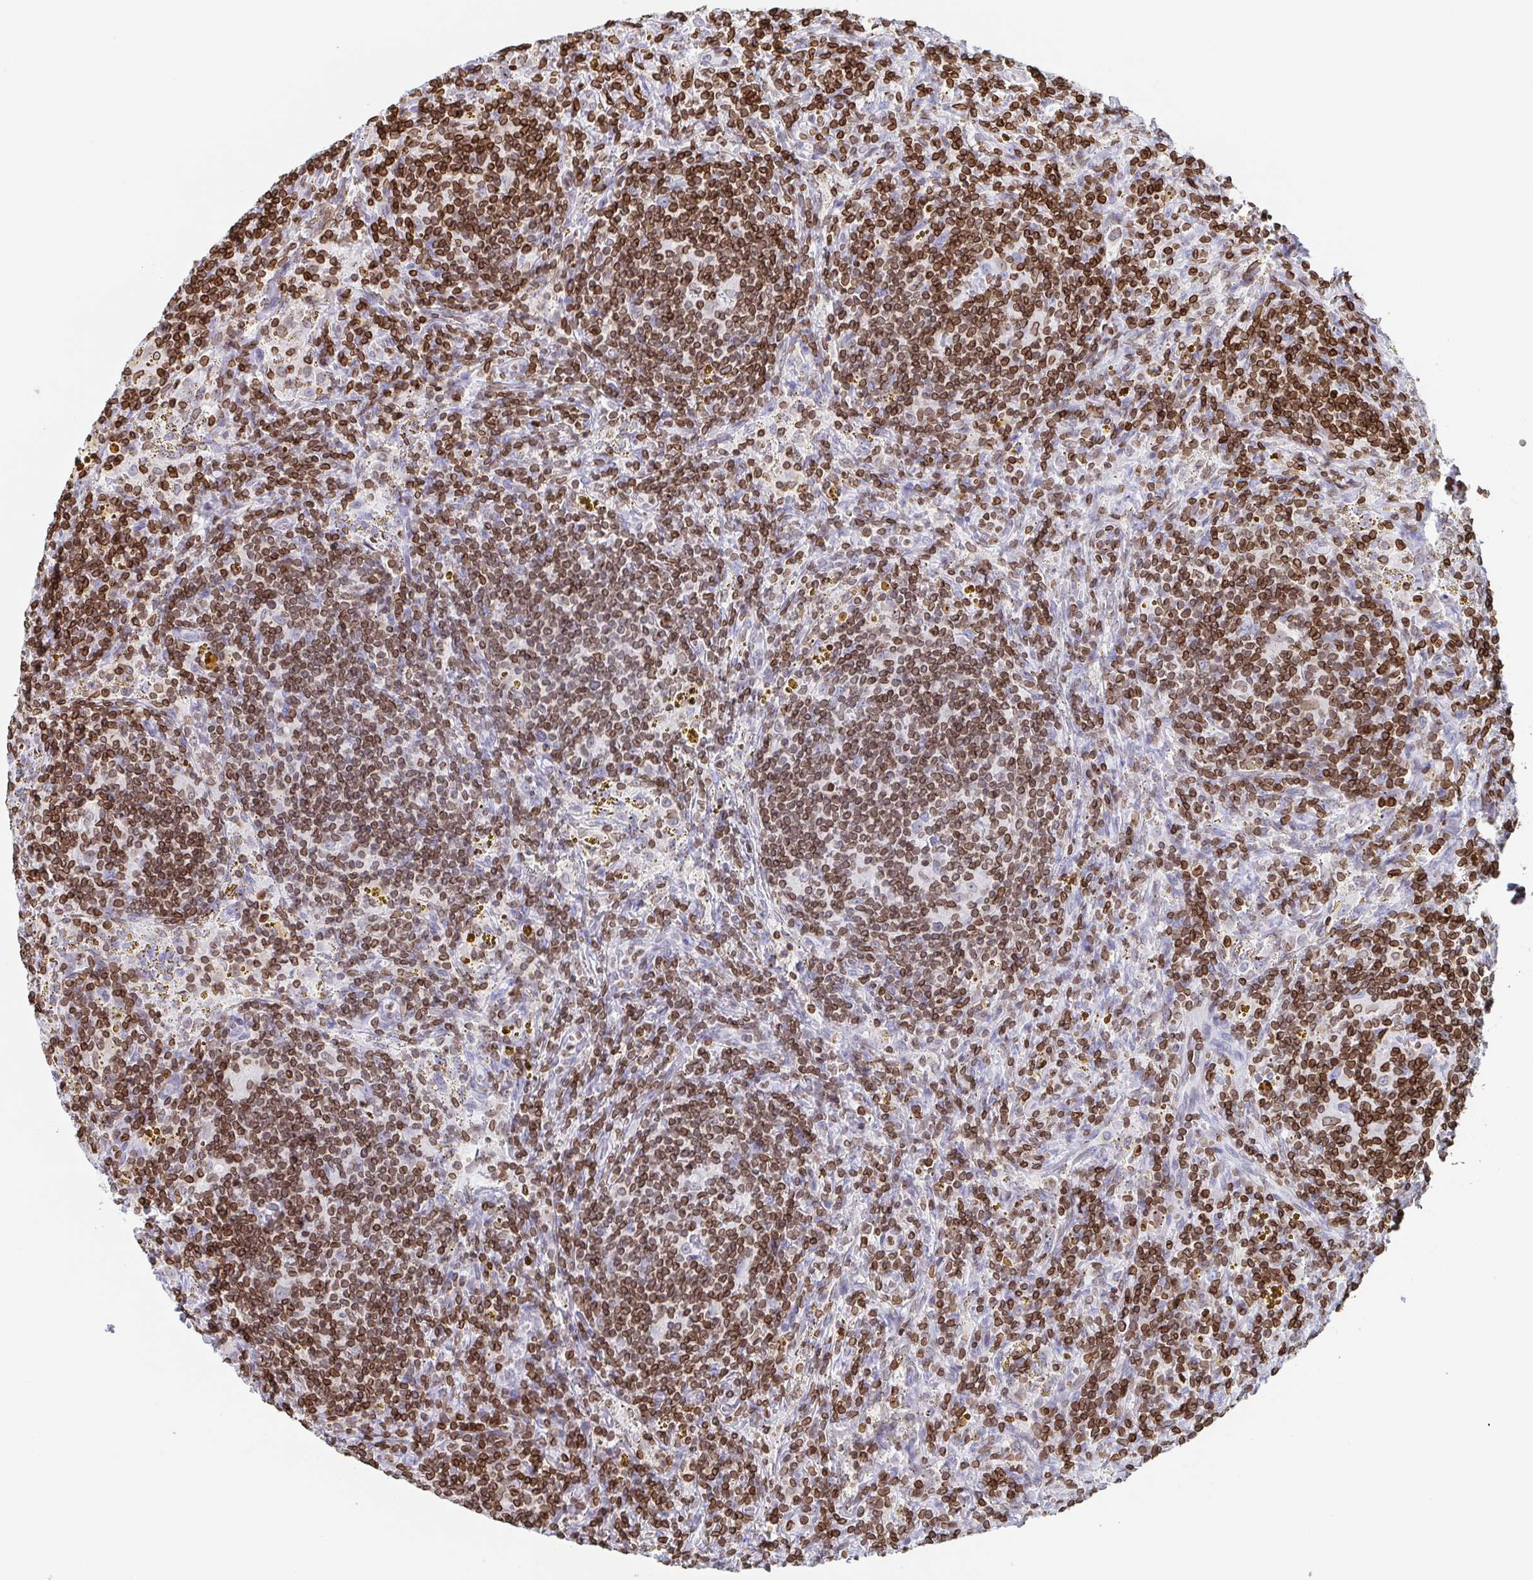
{"staining": {"intensity": "moderate", "quantity": ">75%", "location": "cytoplasmic/membranous,nuclear"}, "tissue": "lymphoma", "cell_type": "Tumor cells", "image_type": "cancer", "snomed": [{"axis": "morphology", "description": "Malignant lymphoma, non-Hodgkin's type, Low grade"}, {"axis": "topography", "description": "Spleen"}], "caption": "Moderate cytoplasmic/membranous and nuclear positivity for a protein is identified in about >75% of tumor cells of malignant lymphoma, non-Hodgkin's type (low-grade) using IHC.", "gene": "BTBD7", "patient": {"sex": "female", "age": 70}}